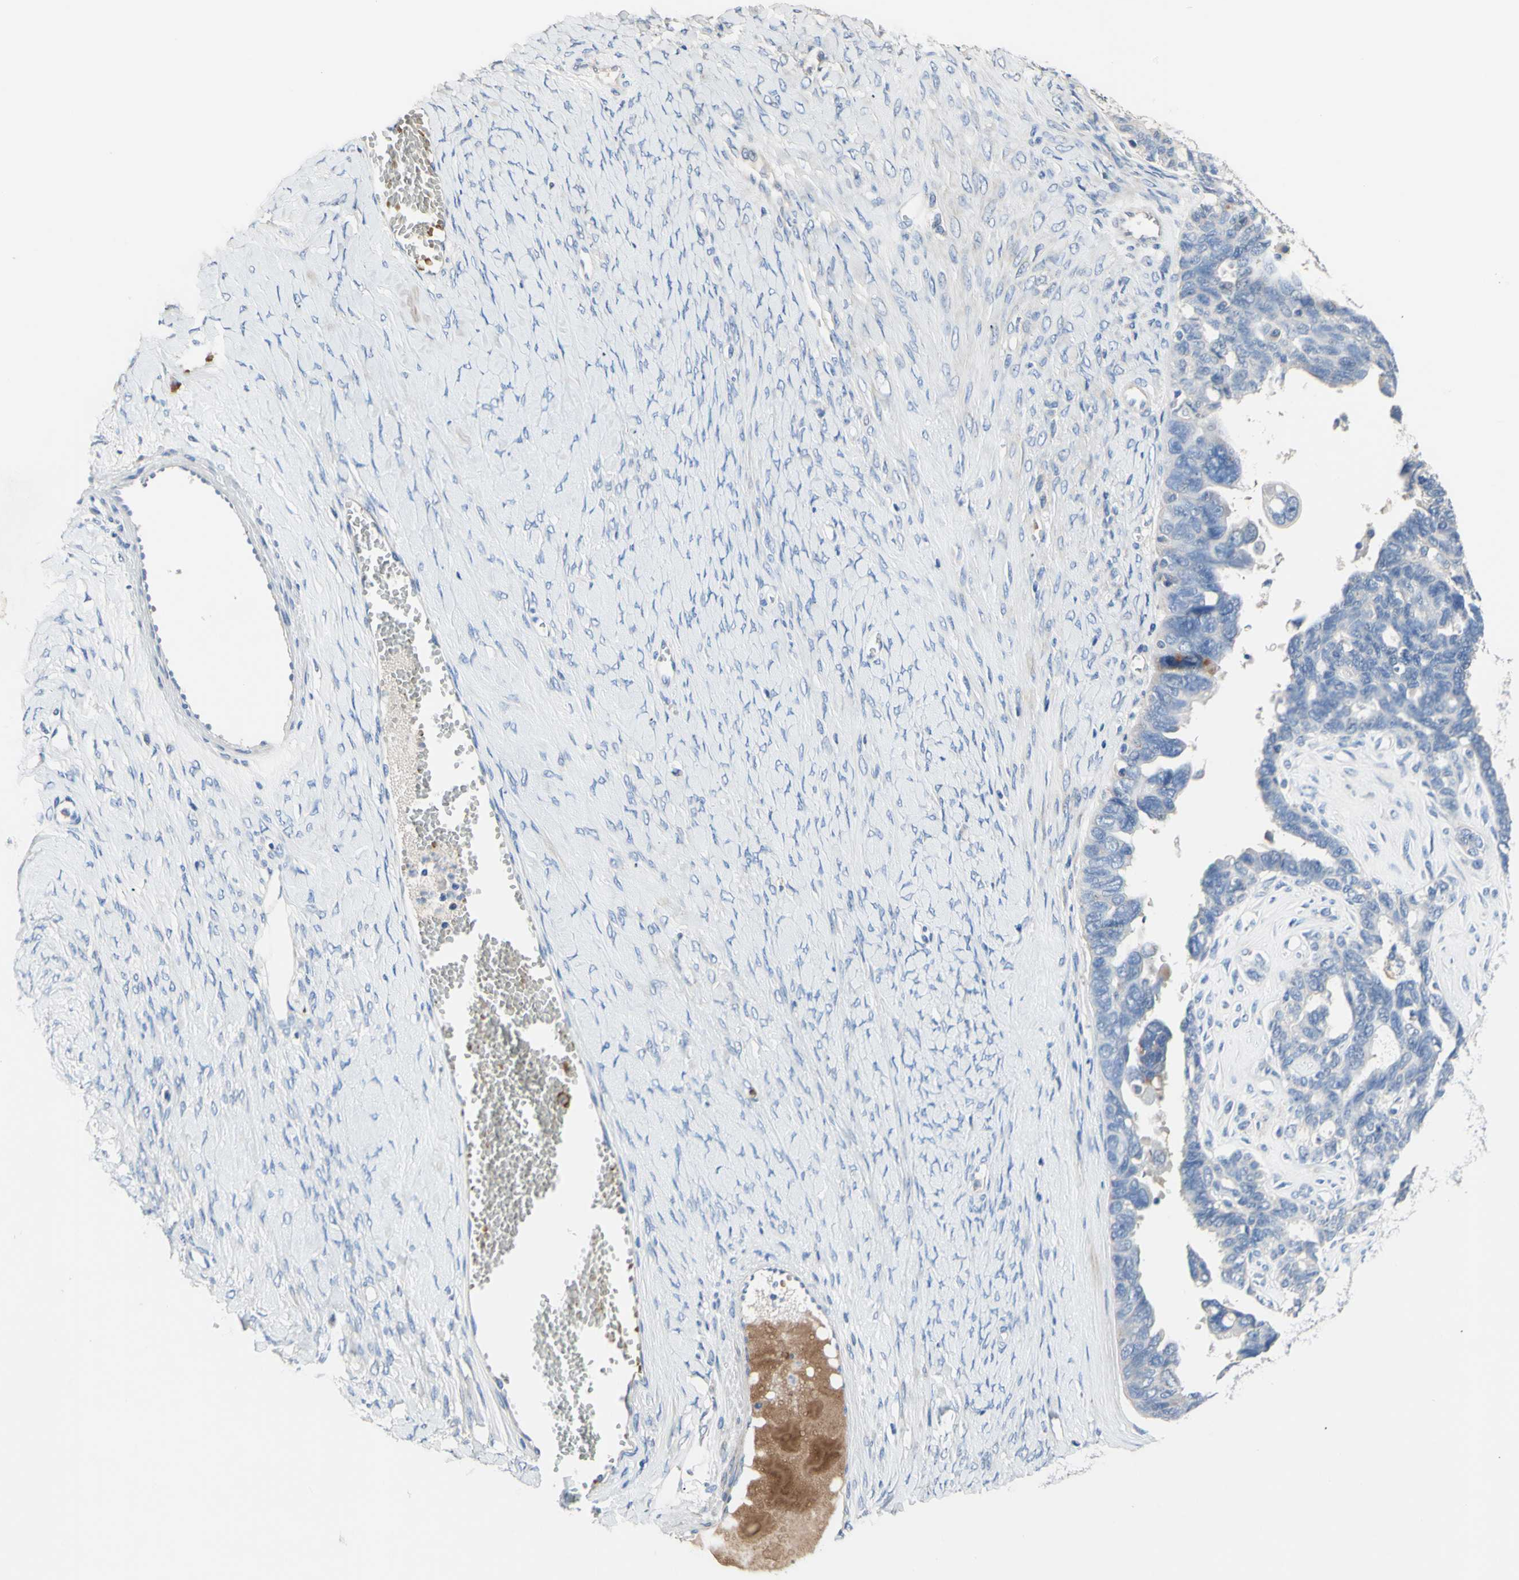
{"staining": {"intensity": "negative", "quantity": "none", "location": "none"}, "tissue": "ovarian cancer", "cell_type": "Tumor cells", "image_type": "cancer", "snomed": [{"axis": "morphology", "description": "Cystadenocarcinoma, serous, NOS"}, {"axis": "topography", "description": "Ovary"}], "caption": "The immunohistochemistry photomicrograph has no significant positivity in tumor cells of ovarian serous cystadenocarcinoma tissue.", "gene": "CDON", "patient": {"sex": "female", "age": 79}}